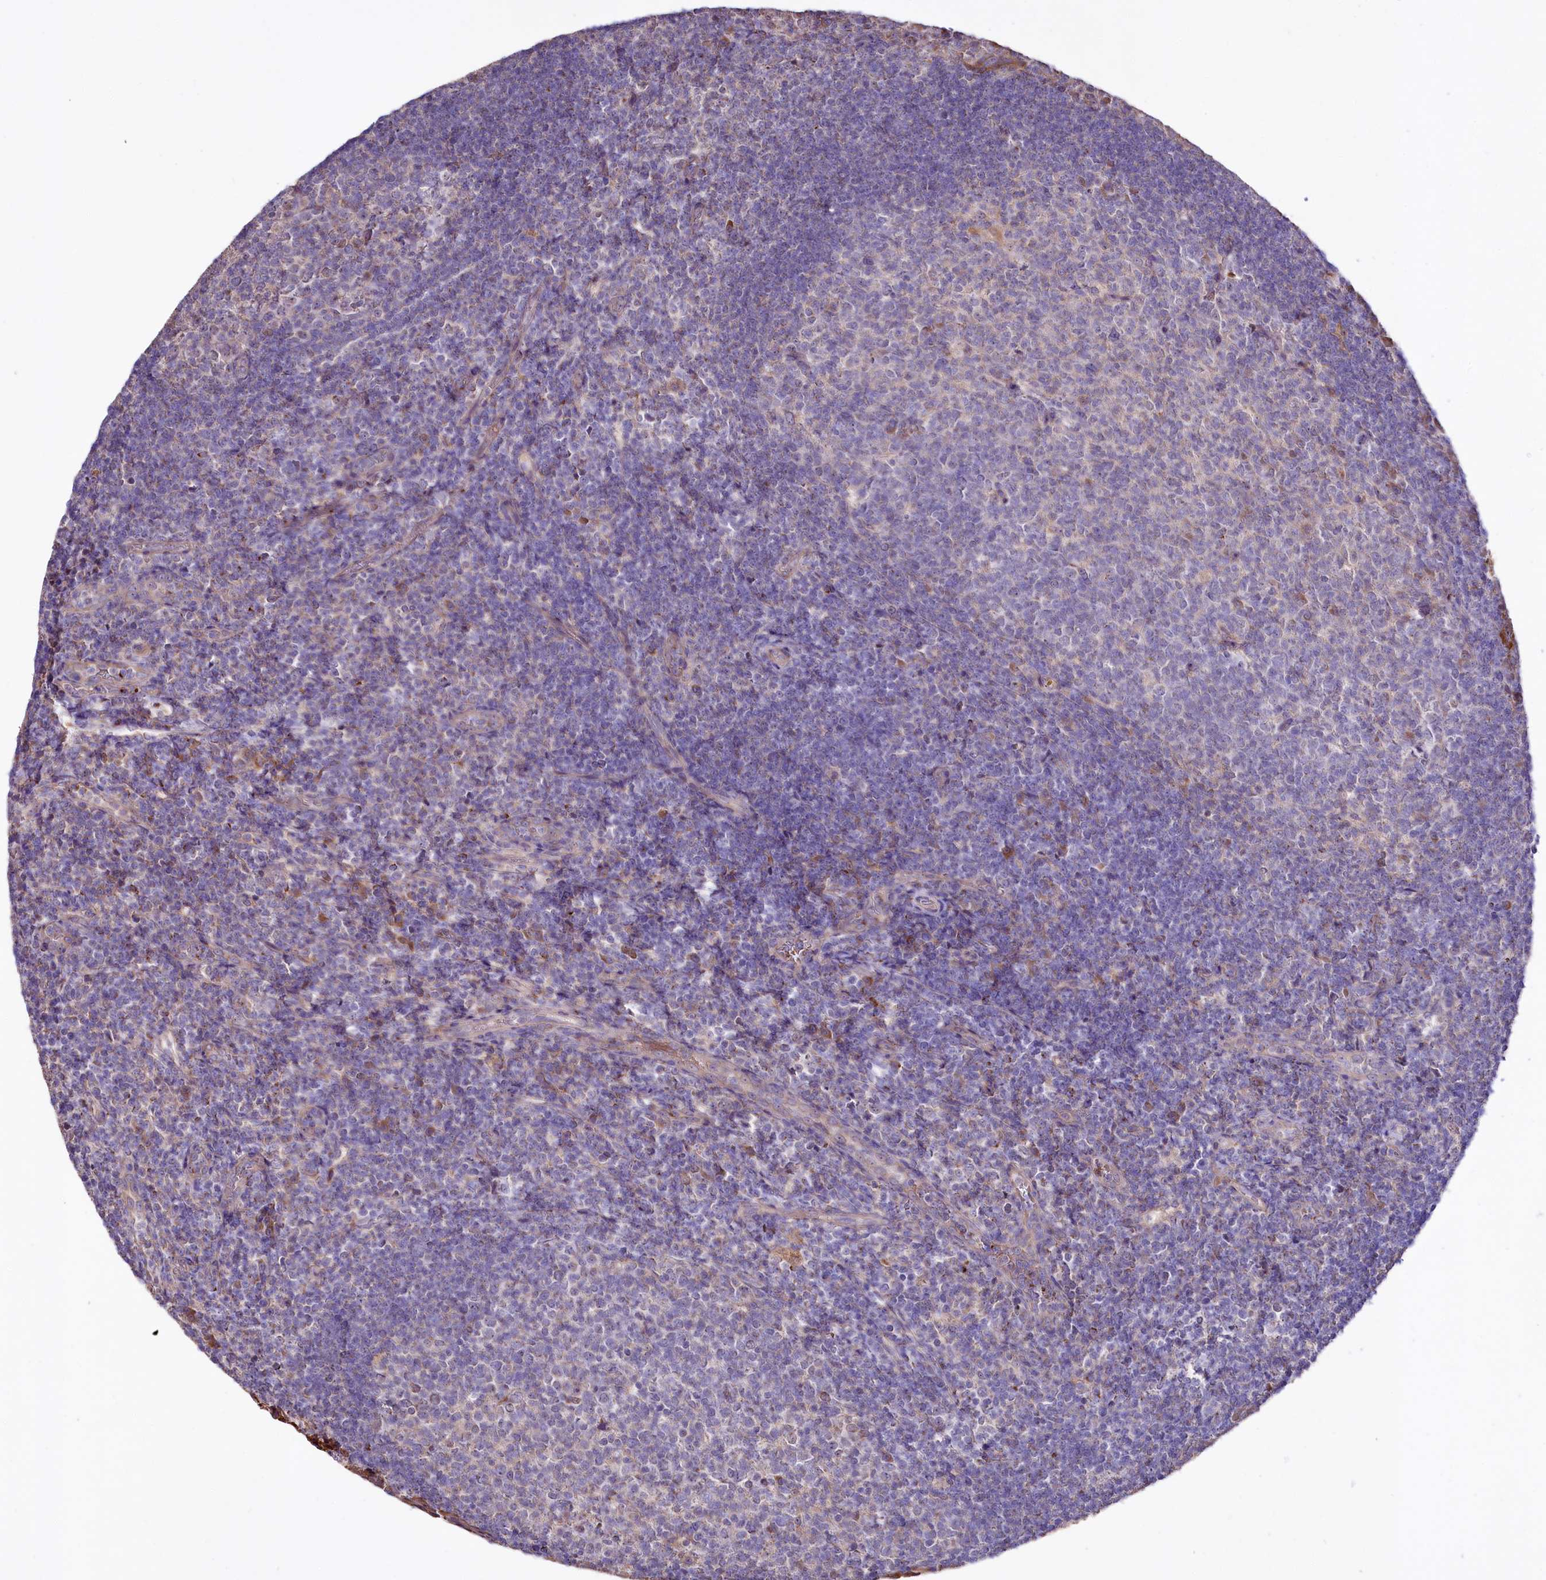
{"staining": {"intensity": "weak", "quantity": "<25%", "location": "cytoplasmic/membranous"}, "tissue": "tonsil", "cell_type": "Germinal center cells", "image_type": "normal", "snomed": [{"axis": "morphology", "description": "Normal tissue, NOS"}, {"axis": "topography", "description": "Tonsil"}], "caption": "IHC micrograph of benign tonsil: human tonsil stained with DAB (3,3'-diaminobenzidine) exhibits no significant protein expression in germinal center cells. Brightfield microscopy of immunohistochemistry (IHC) stained with DAB (brown) and hematoxylin (blue), captured at high magnification.", "gene": "ZNF45", "patient": {"sex": "female", "age": 10}}